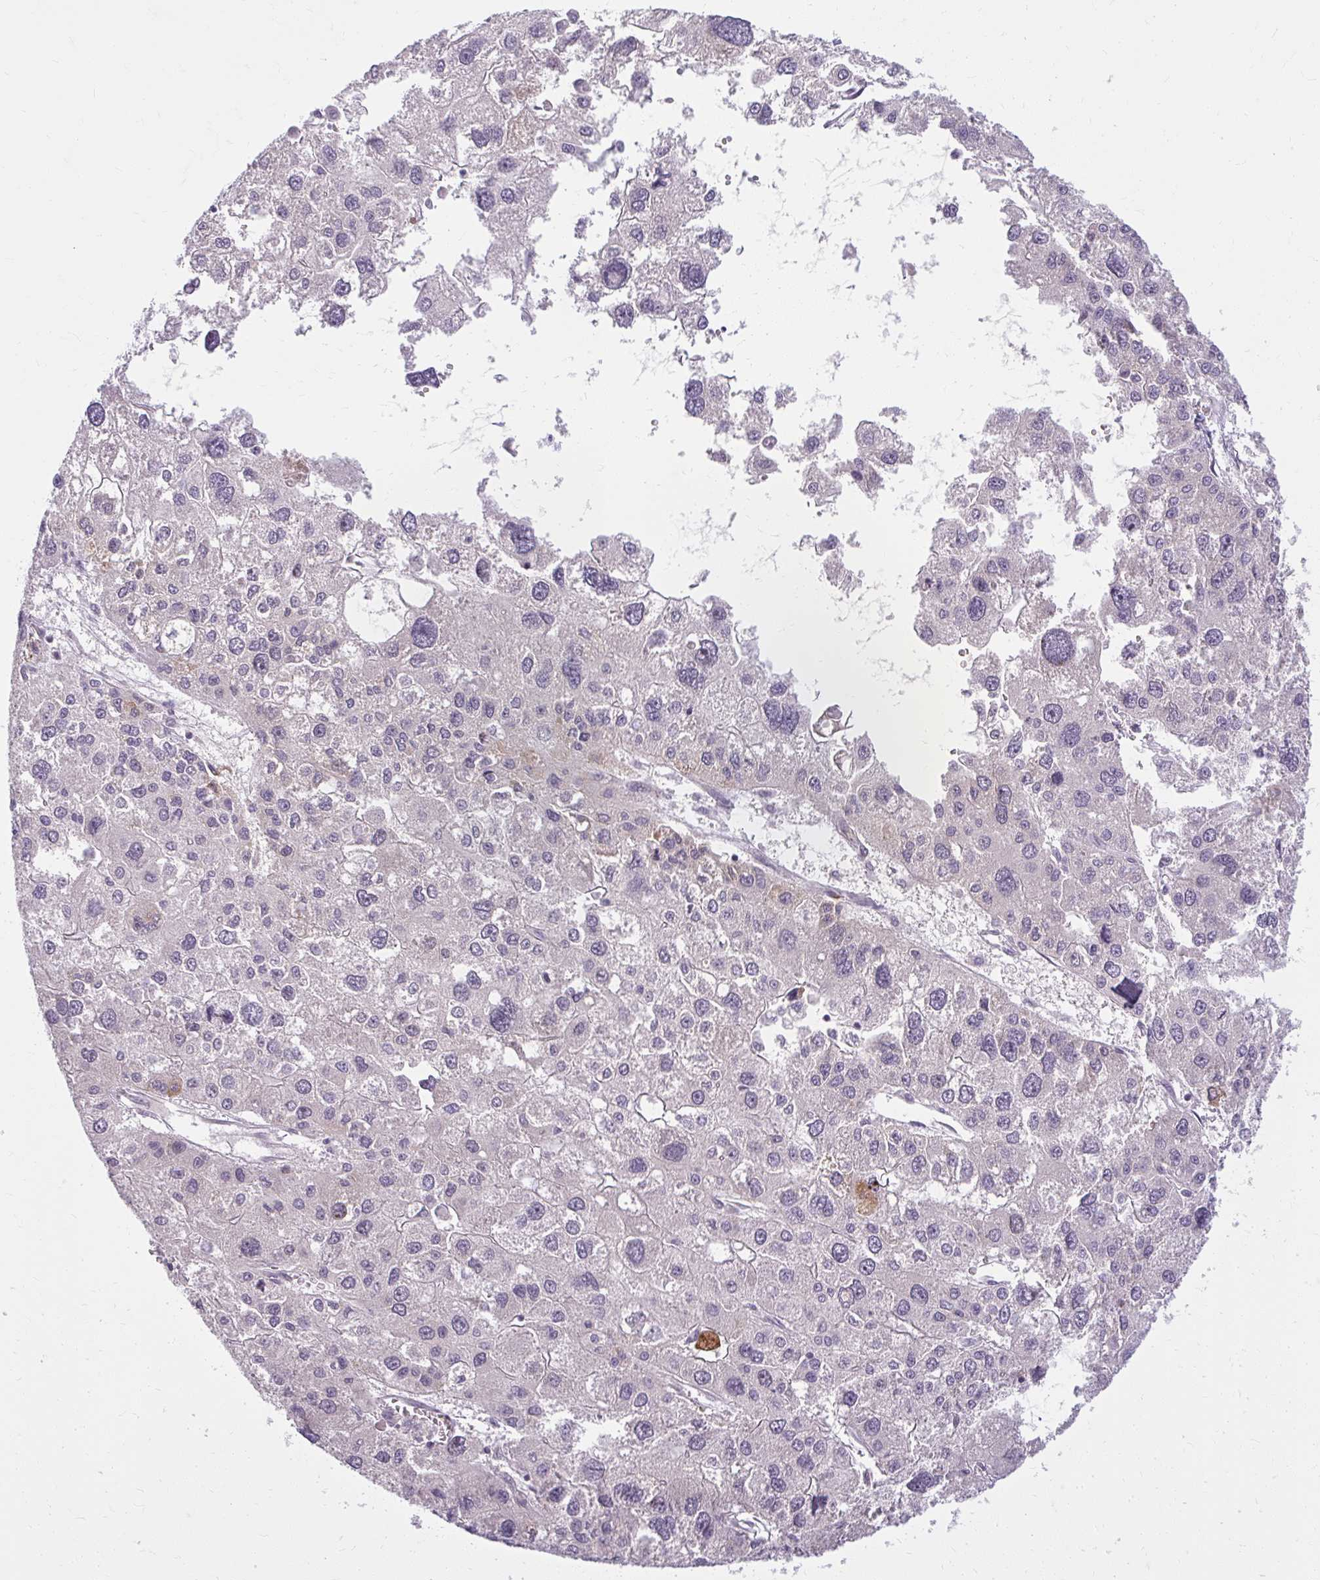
{"staining": {"intensity": "negative", "quantity": "none", "location": "none"}, "tissue": "liver cancer", "cell_type": "Tumor cells", "image_type": "cancer", "snomed": [{"axis": "morphology", "description": "Carcinoma, Hepatocellular, NOS"}, {"axis": "topography", "description": "Liver"}], "caption": "Protein analysis of liver hepatocellular carcinoma exhibits no significant expression in tumor cells. (DAB (3,3'-diaminobenzidine) immunohistochemistry (IHC) with hematoxylin counter stain).", "gene": "ZFYVE26", "patient": {"sex": "male", "age": 73}}